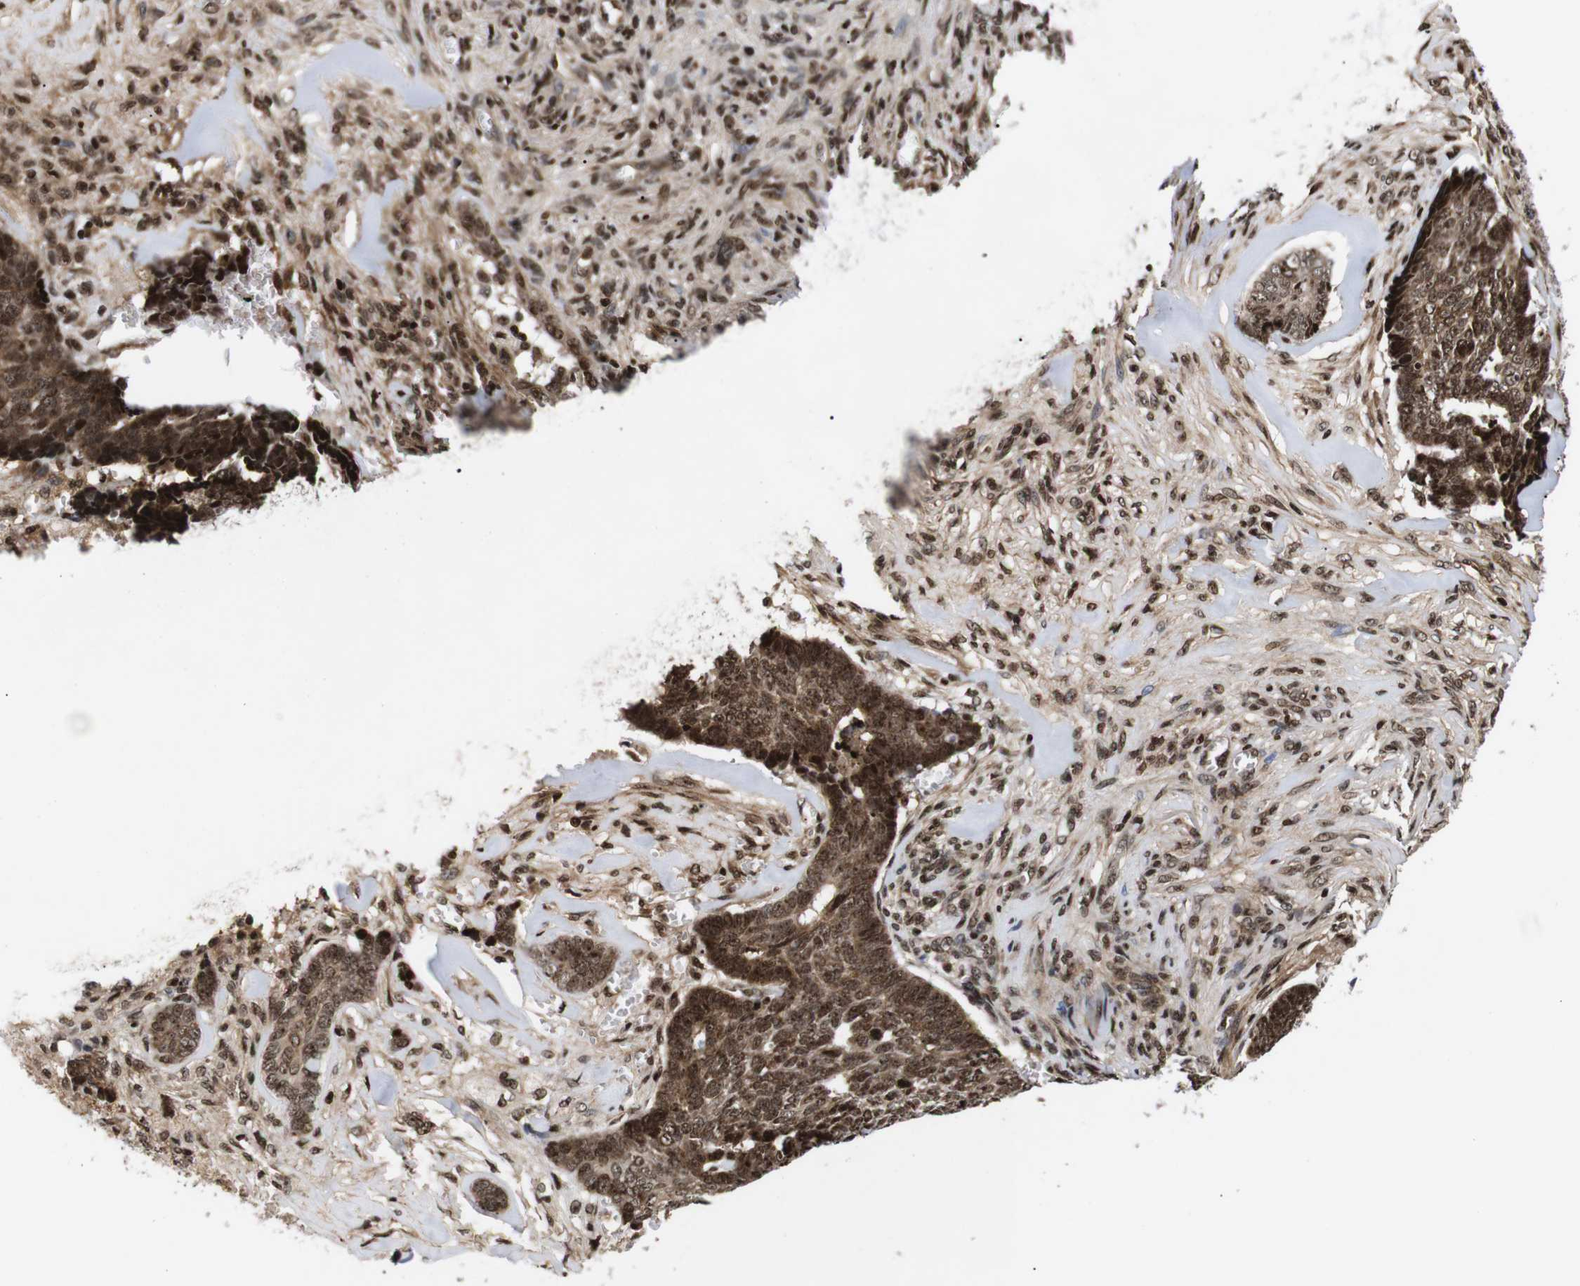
{"staining": {"intensity": "moderate", "quantity": ">75%", "location": "nuclear"}, "tissue": "skin cancer", "cell_type": "Tumor cells", "image_type": "cancer", "snomed": [{"axis": "morphology", "description": "Basal cell carcinoma"}, {"axis": "topography", "description": "Skin"}], "caption": "Human skin cancer stained for a protein (brown) displays moderate nuclear positive positivity in approximately >75% of tumor cells.", "gene": "KIF23", "patient": {"sex": "male", "age": 84}}